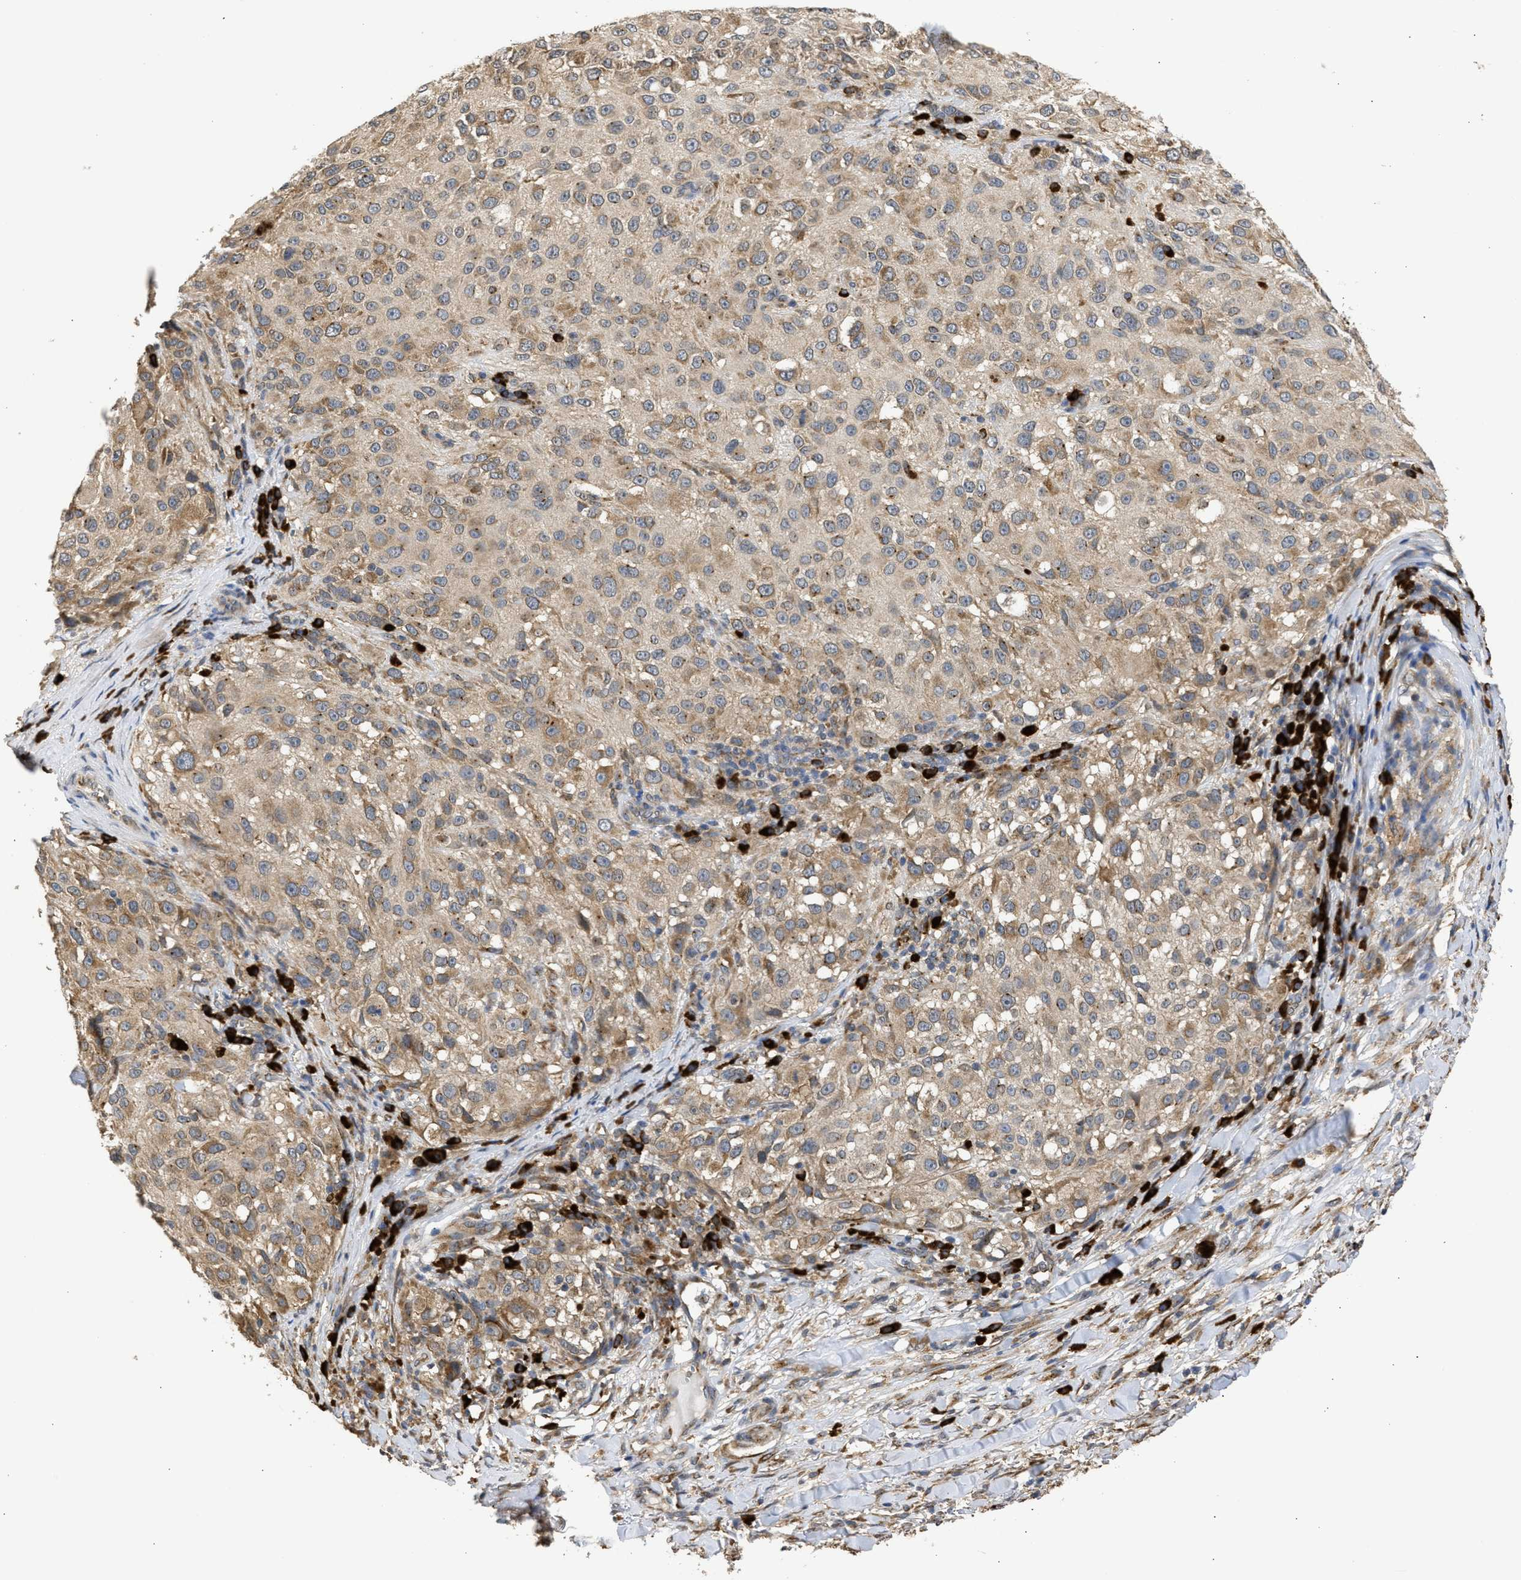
{"staining": {"intensity": "weak", "quantity": ">75%", "location": "cytoplasmic/membranous"}, "tissue": "melanoma", "cell_type": "Tumor cells", "image_type": "cancer", "snomed": [{"axis": "morphology", "description": "Necrosis, NOS"}, {"axis": "morphology", "description": "Malignant melanoma, NOS"}, {"axis": "topography", "description": "Skin"}], "caption": "Malignant melanoma stained with a brown dye demonstrates weak cytoplasmic/membranous positive expression in approximately >75% of tumor cells.", "gene": "DNAJC1", "patient": {"sex": "female", "age": 87}}